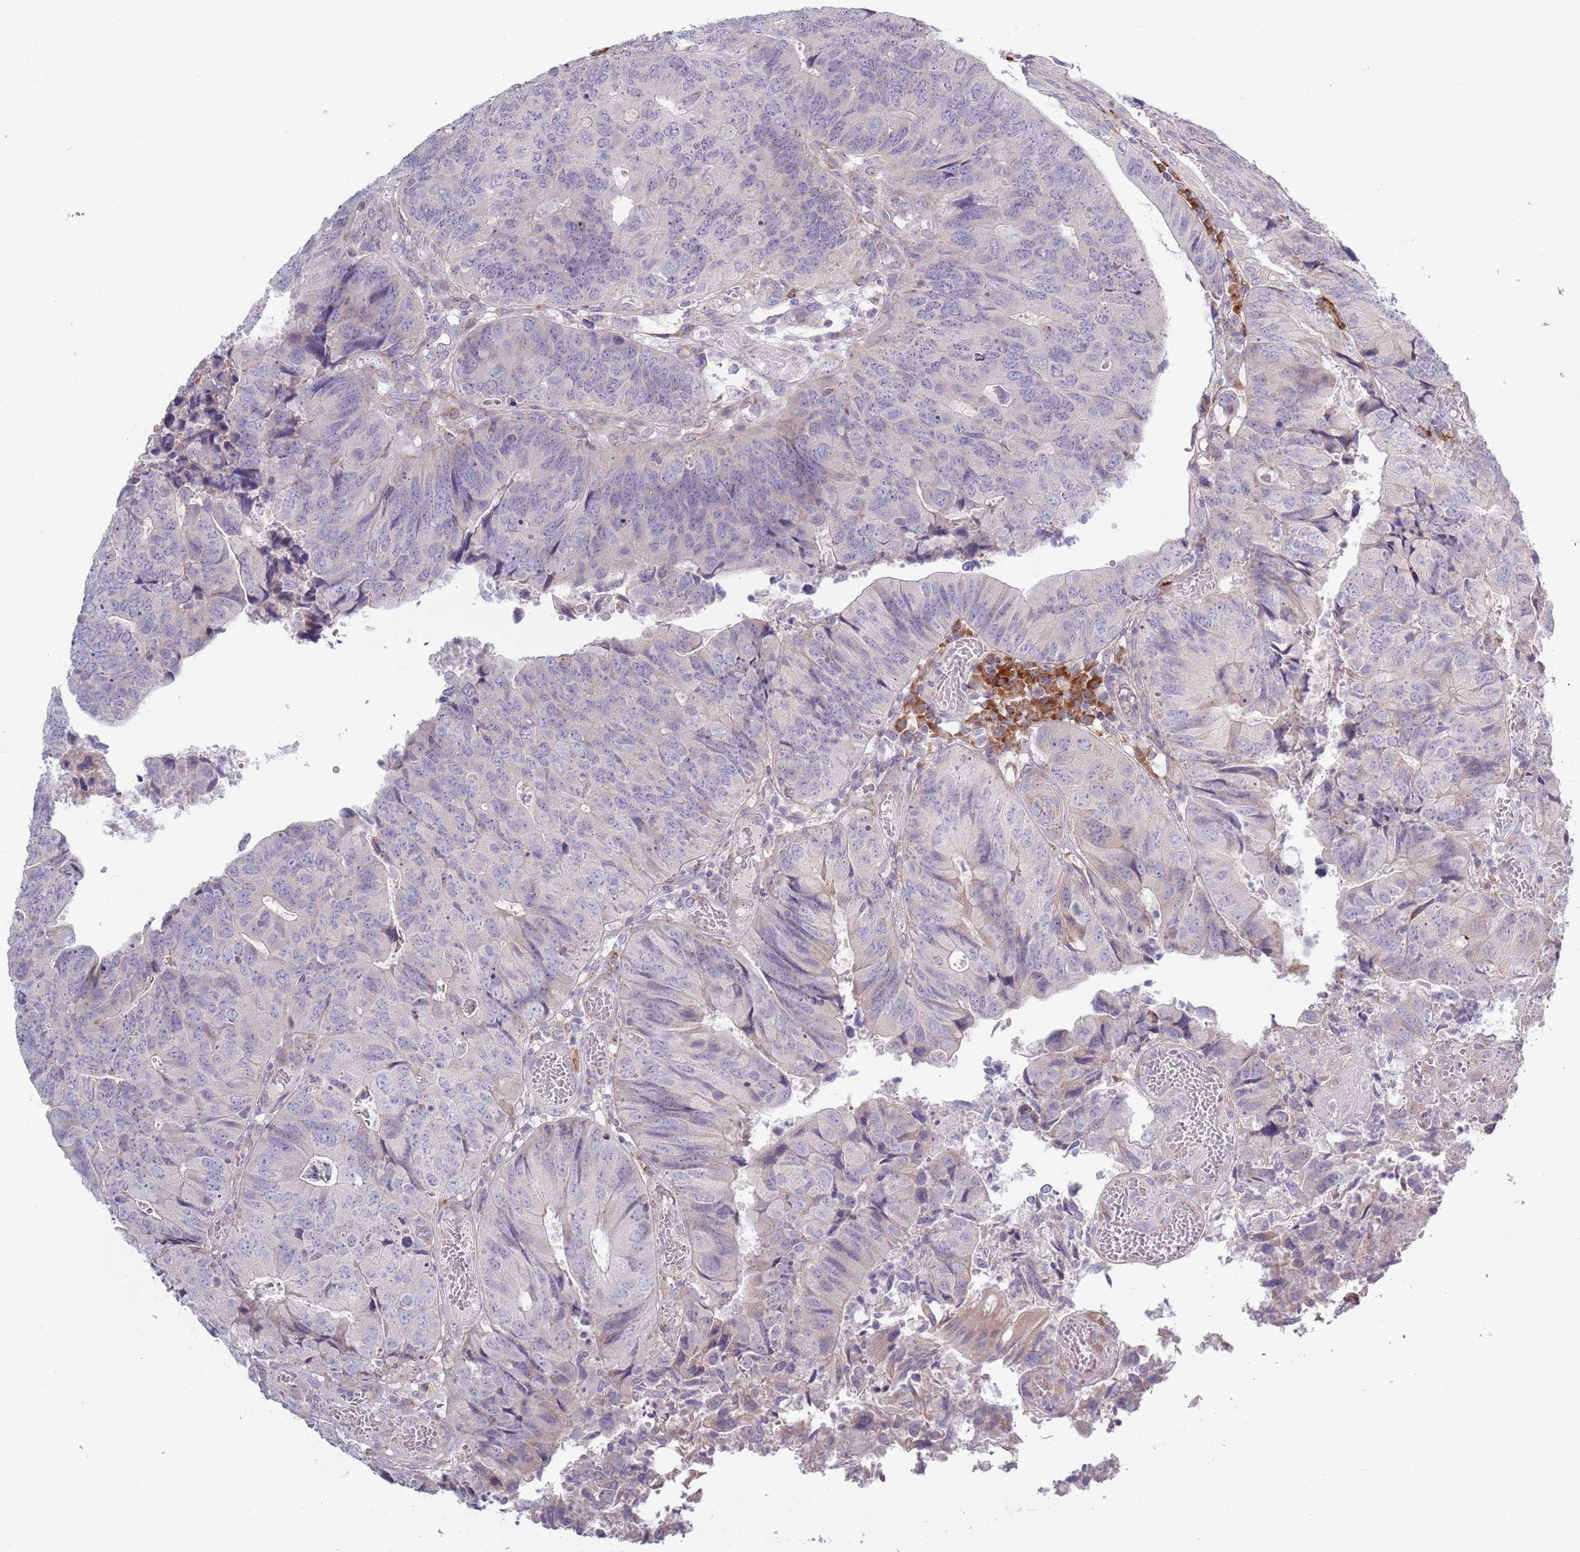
{"staining": {"intensity": "negative", "quantity": "none", "location": "none"}, "tissue": "colorectal cancer", "cell_type": "Tumor cells", "image_type": "cancer", "snomed": [{"axis": "morphology", "description": "Adenocarcinoma, NOS"}, {"axis": "topography", "description": "Colon"}], "caption": "Colorectal adenocarcinoma was stained to show a protein in brown. There is no significant positivity in tumor cells. (Brightfield microscopy of DAB (3,3'-diaminobenzidine) immunohistochemistry (IHC) at high magnification).", "gene": "LTB", "patient": {"sex": "female", "age": 67}}